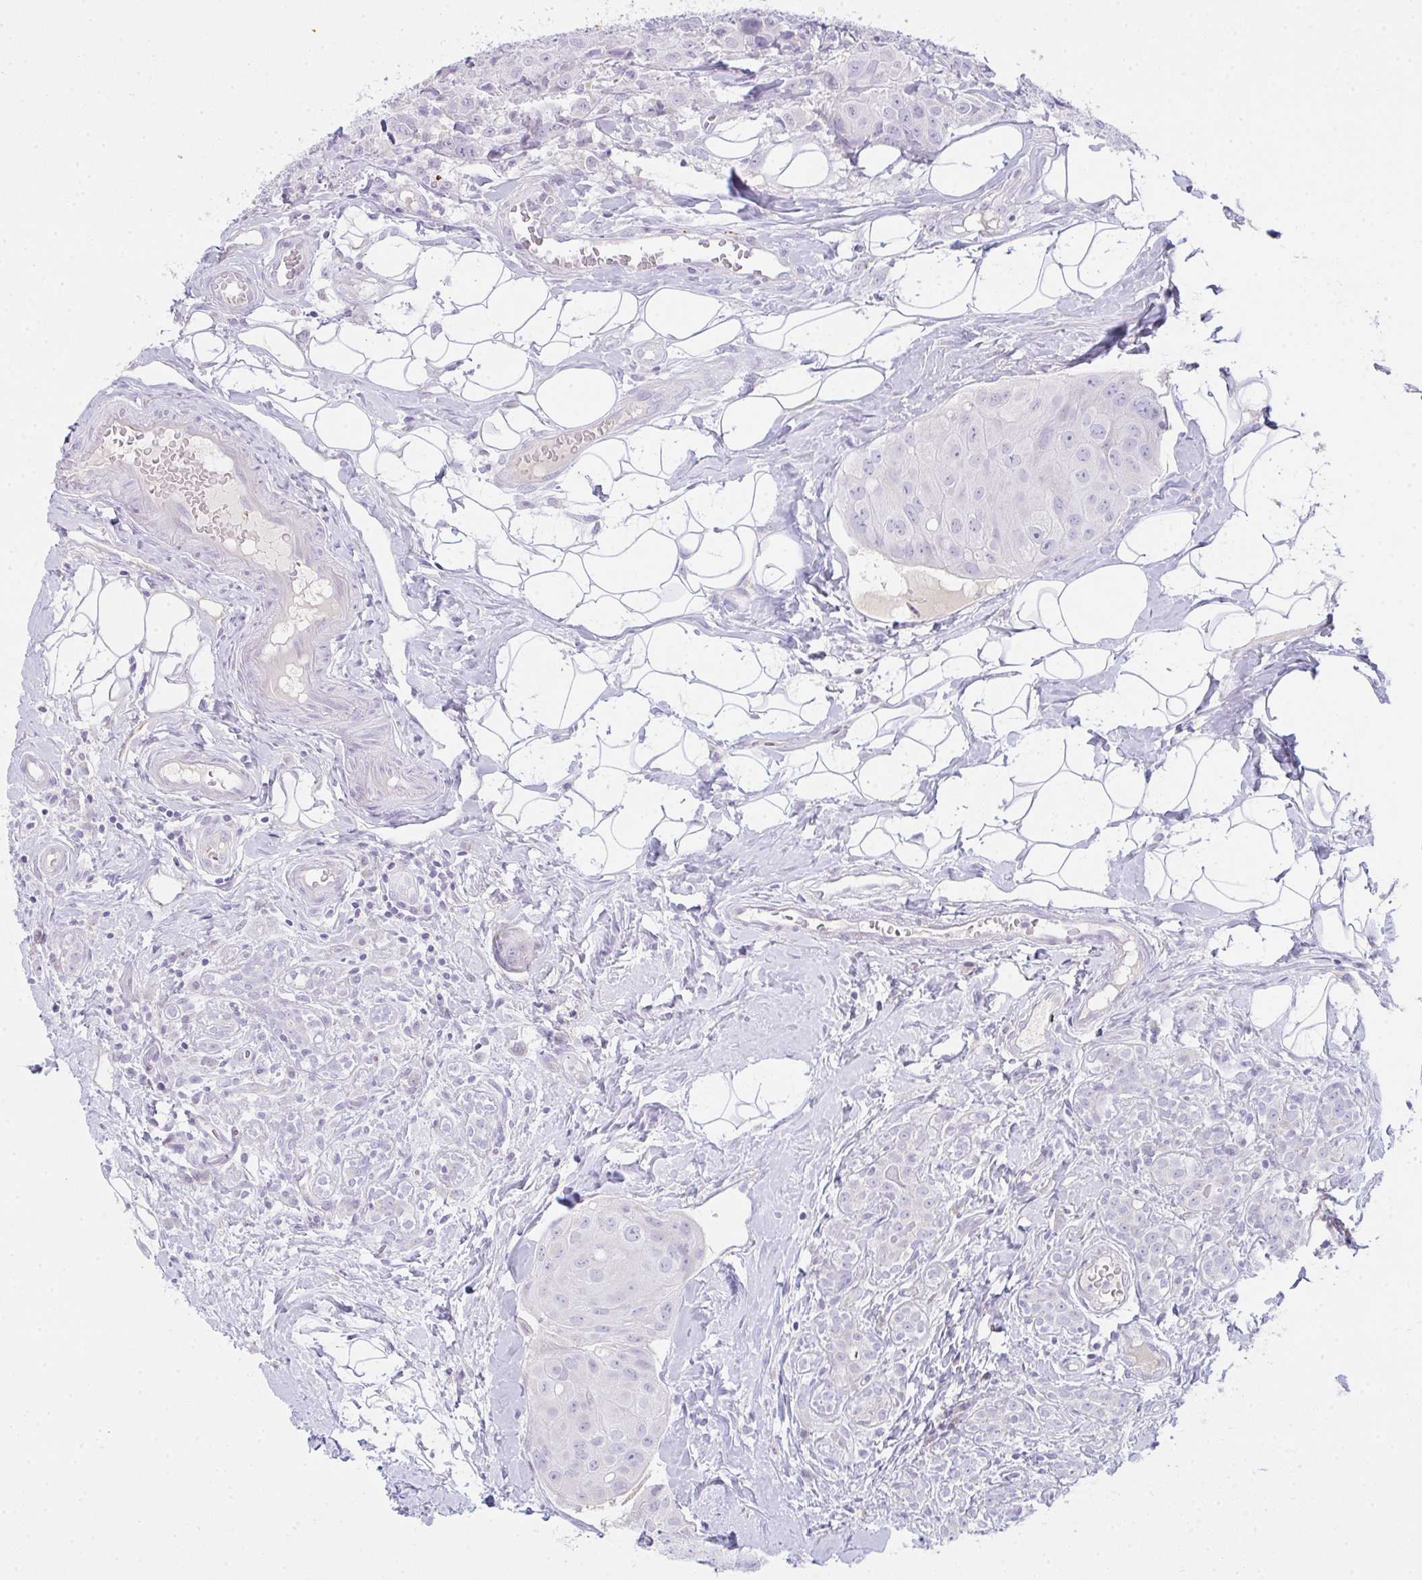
{"staining": {"intensity": "negative", "quantity": "none", "location": "none"}, "tissue": "breast cancer", "cell_type": "Tumor cells", "image_type": "cancer", "snomed": [{"axis": "morphology", "description": "Duct carcinoma"}, {"axis": "topography", "description": "Breast"}], "caption": "The immunohistochemistry (IHC) photomicrograph has no significant expression in tumor cells of breast cancer (infiltrating ductal carcinoma) tissue. (DAB (3,3'-diaminobenzidine) immunohistochemistry visualized using brightfield microscopy, high magnification).", "gene": "COX7B", "patient": {"sex": "female", "age": 43}}